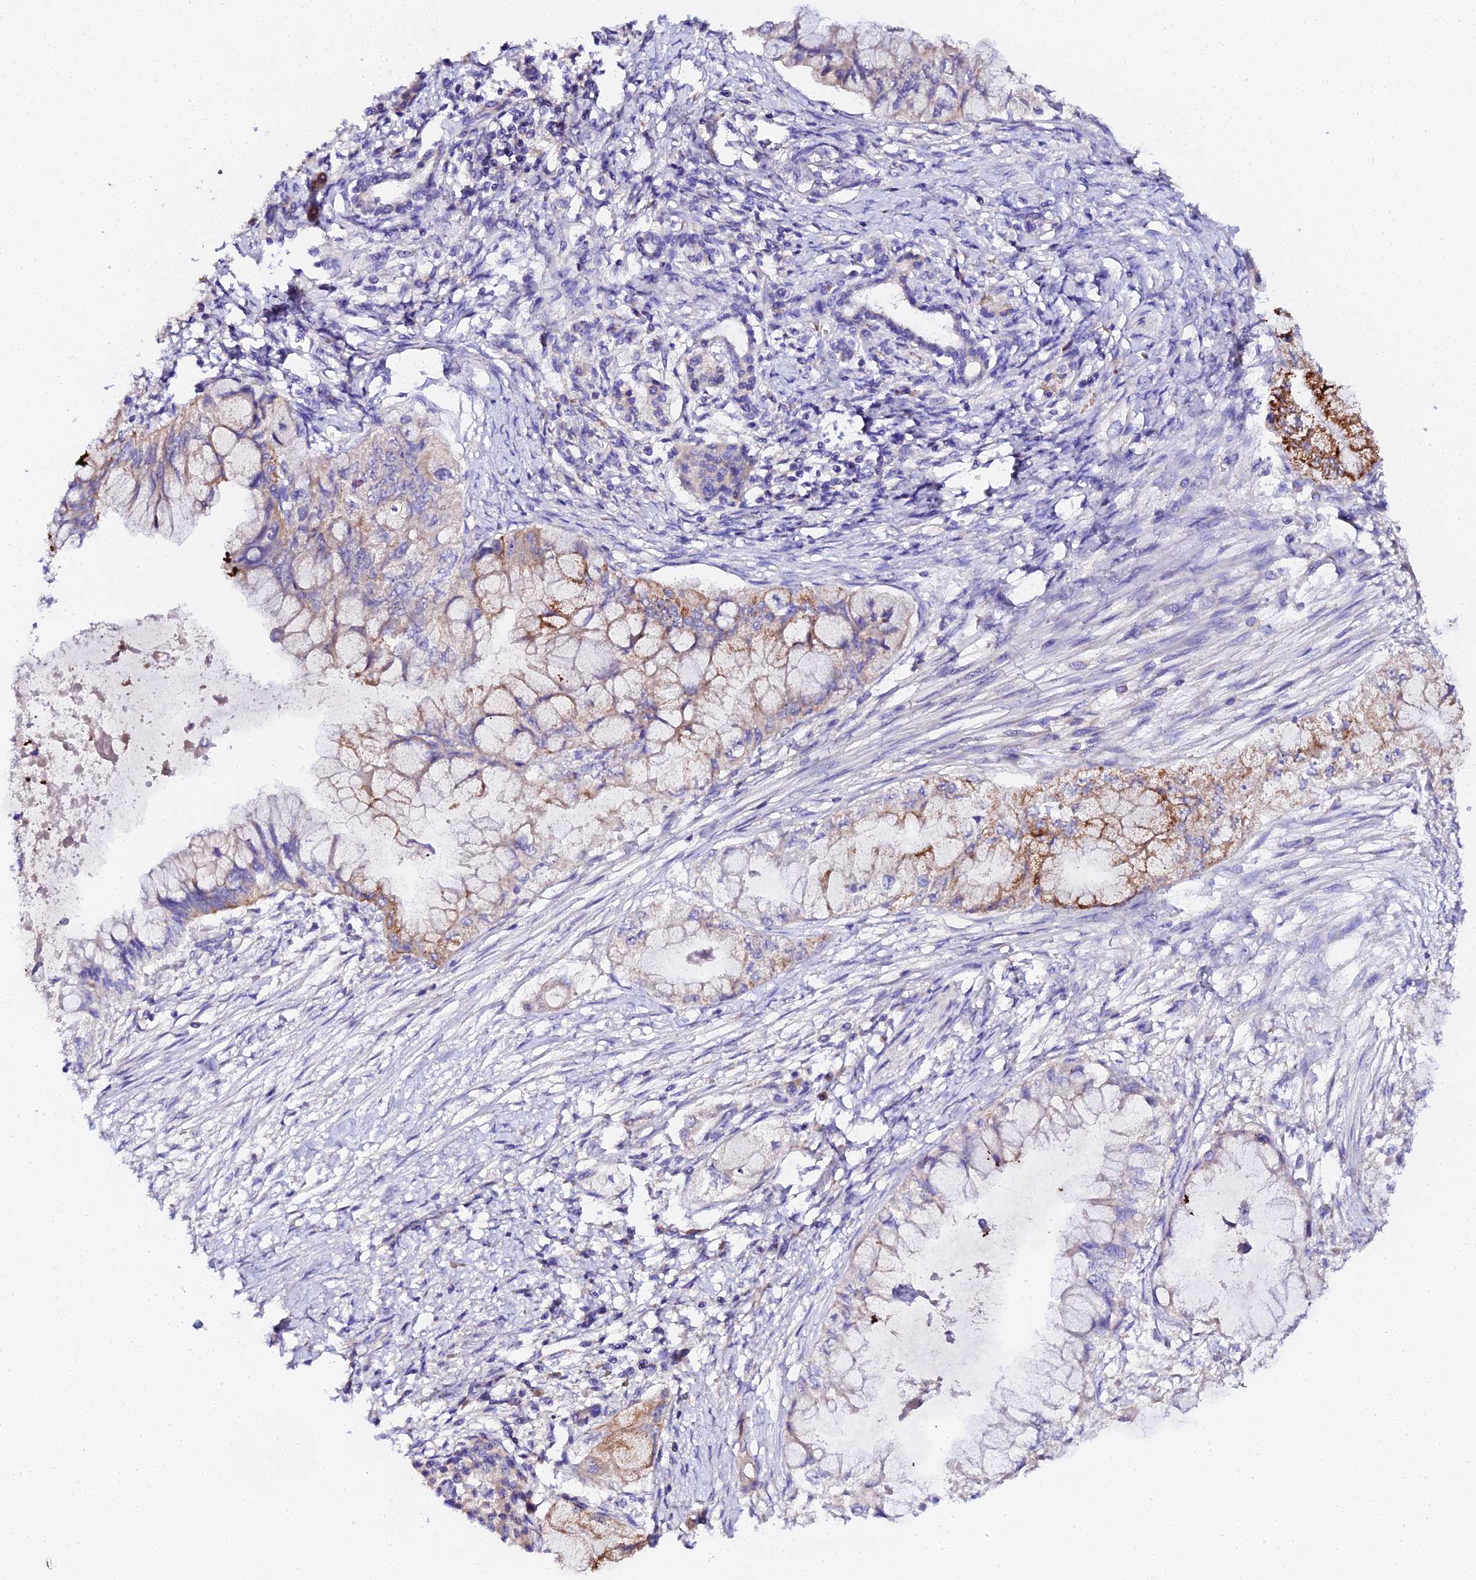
{"staining": {"intensity": "moderate", "quantity": "25%-75%", "location": "cytoplasmic/membranous"}, "tissue": "pancreatic cancer", "cell_type": "Tumor cells", "image_type": "cancer", "snomed": [{"axis": "morphology", "description": "Adenocarcinoma, NOS"}, {"axis": "topography", "description": "Pancreas"}], "caption": "Immunohistochemistry (DAB) staining of pancreatic cancer exhibits moderate cytoplasmic/membranous protein positivity in about 25%-75% of tumor cells. The protein is stained brown, and the nuclei are stained in blue (DAB IHC with brightfield microscopy, high magnification).", "gene": "SCX", "patient": {"sex": "male", "age": 48}}